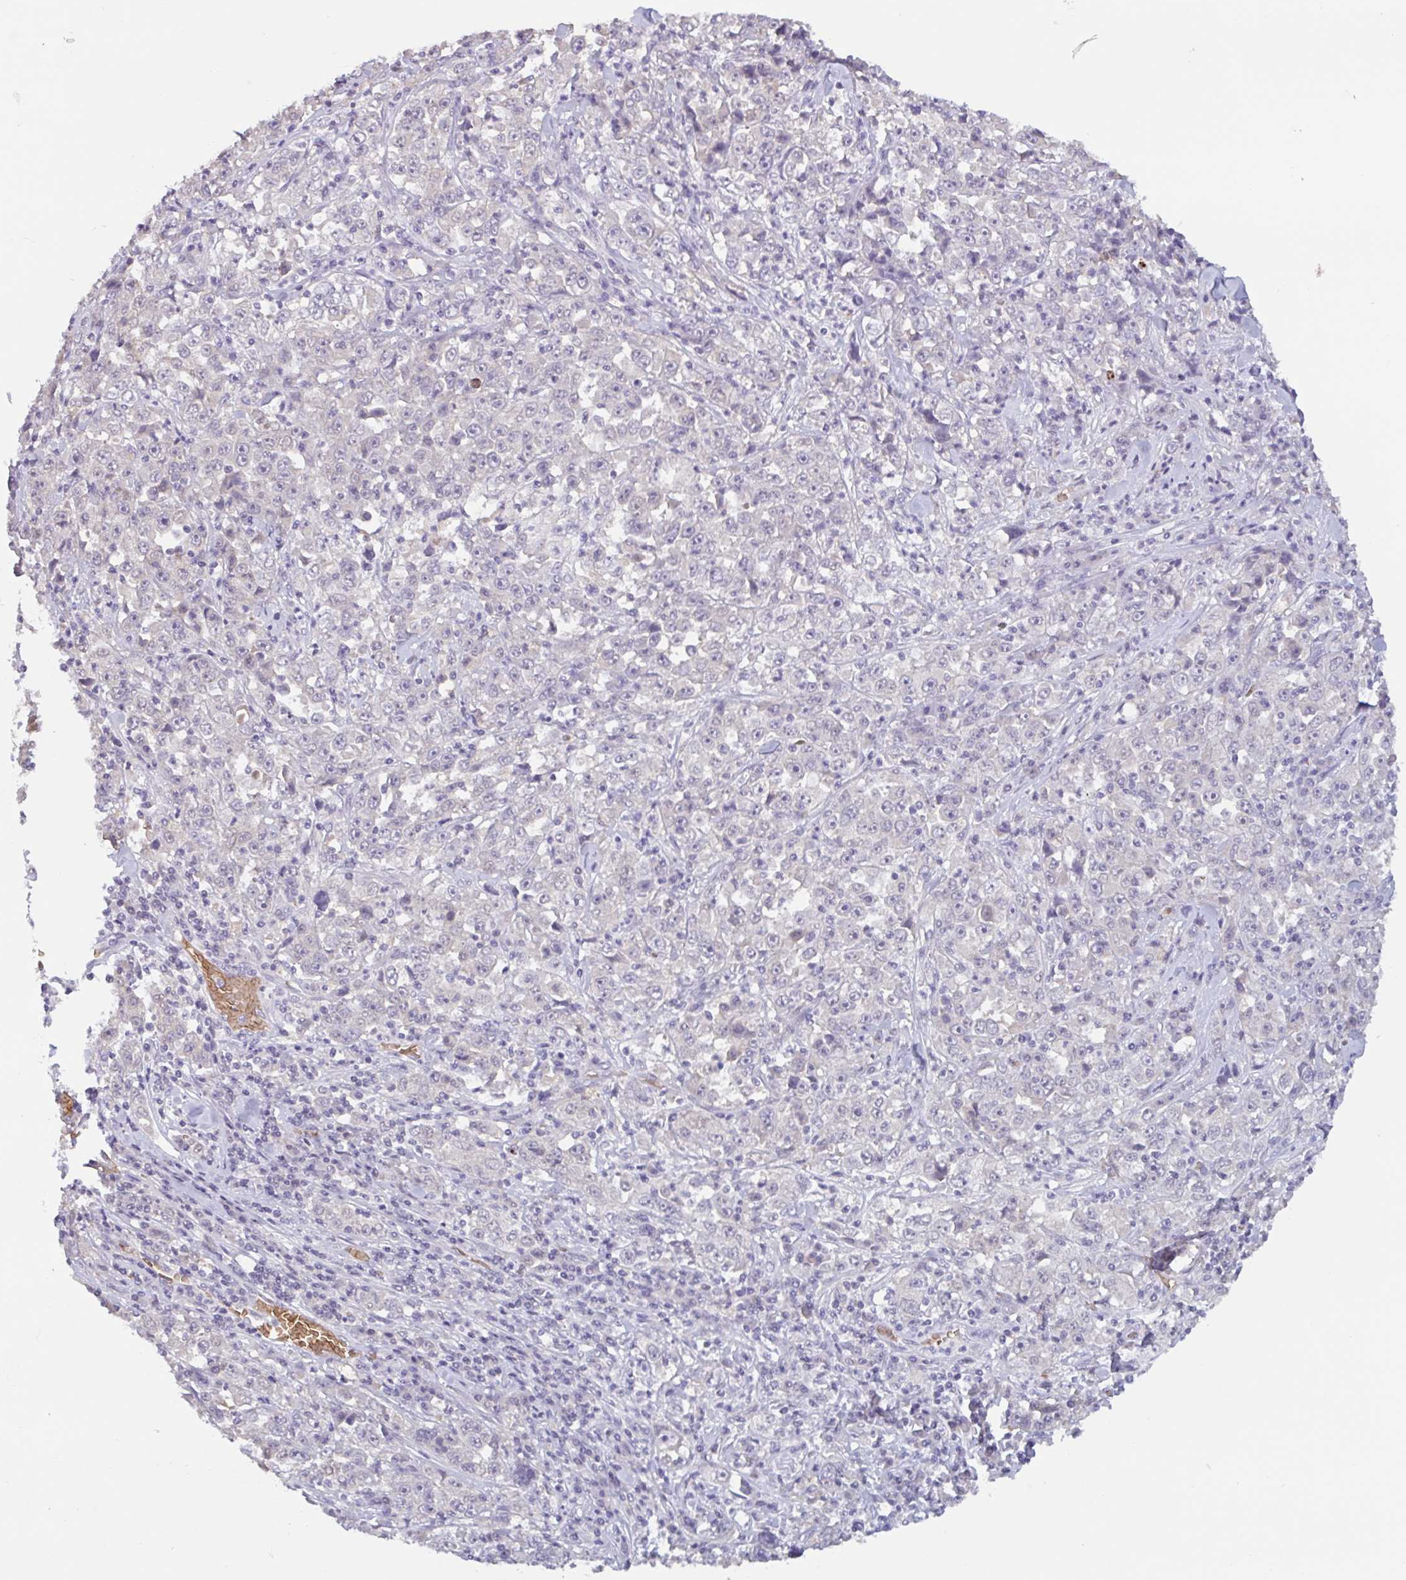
{"staining": {"intensity": "negative", "quantity": "none", "location": "none"}, "tissue": "stomach cancer", "cell_type": "Tumor cells", "image_type": "cancer", "snomed": [{"axis": "morphology", "description": "Normal tissue, NOS"}, {"axis": "morphology", "description": "Adenocarcinoma, NOS"}, {"axis": "topography", "description": "Stomach, upper"}, {"axis": "topography", "description": "Stomach"}], "caption": "Micrograph shows no significant protein expression in tumor cells of adenocarcinoma (stomach).", "gene": "RHAG", "patient": {"sex": "male", "age": 59}}